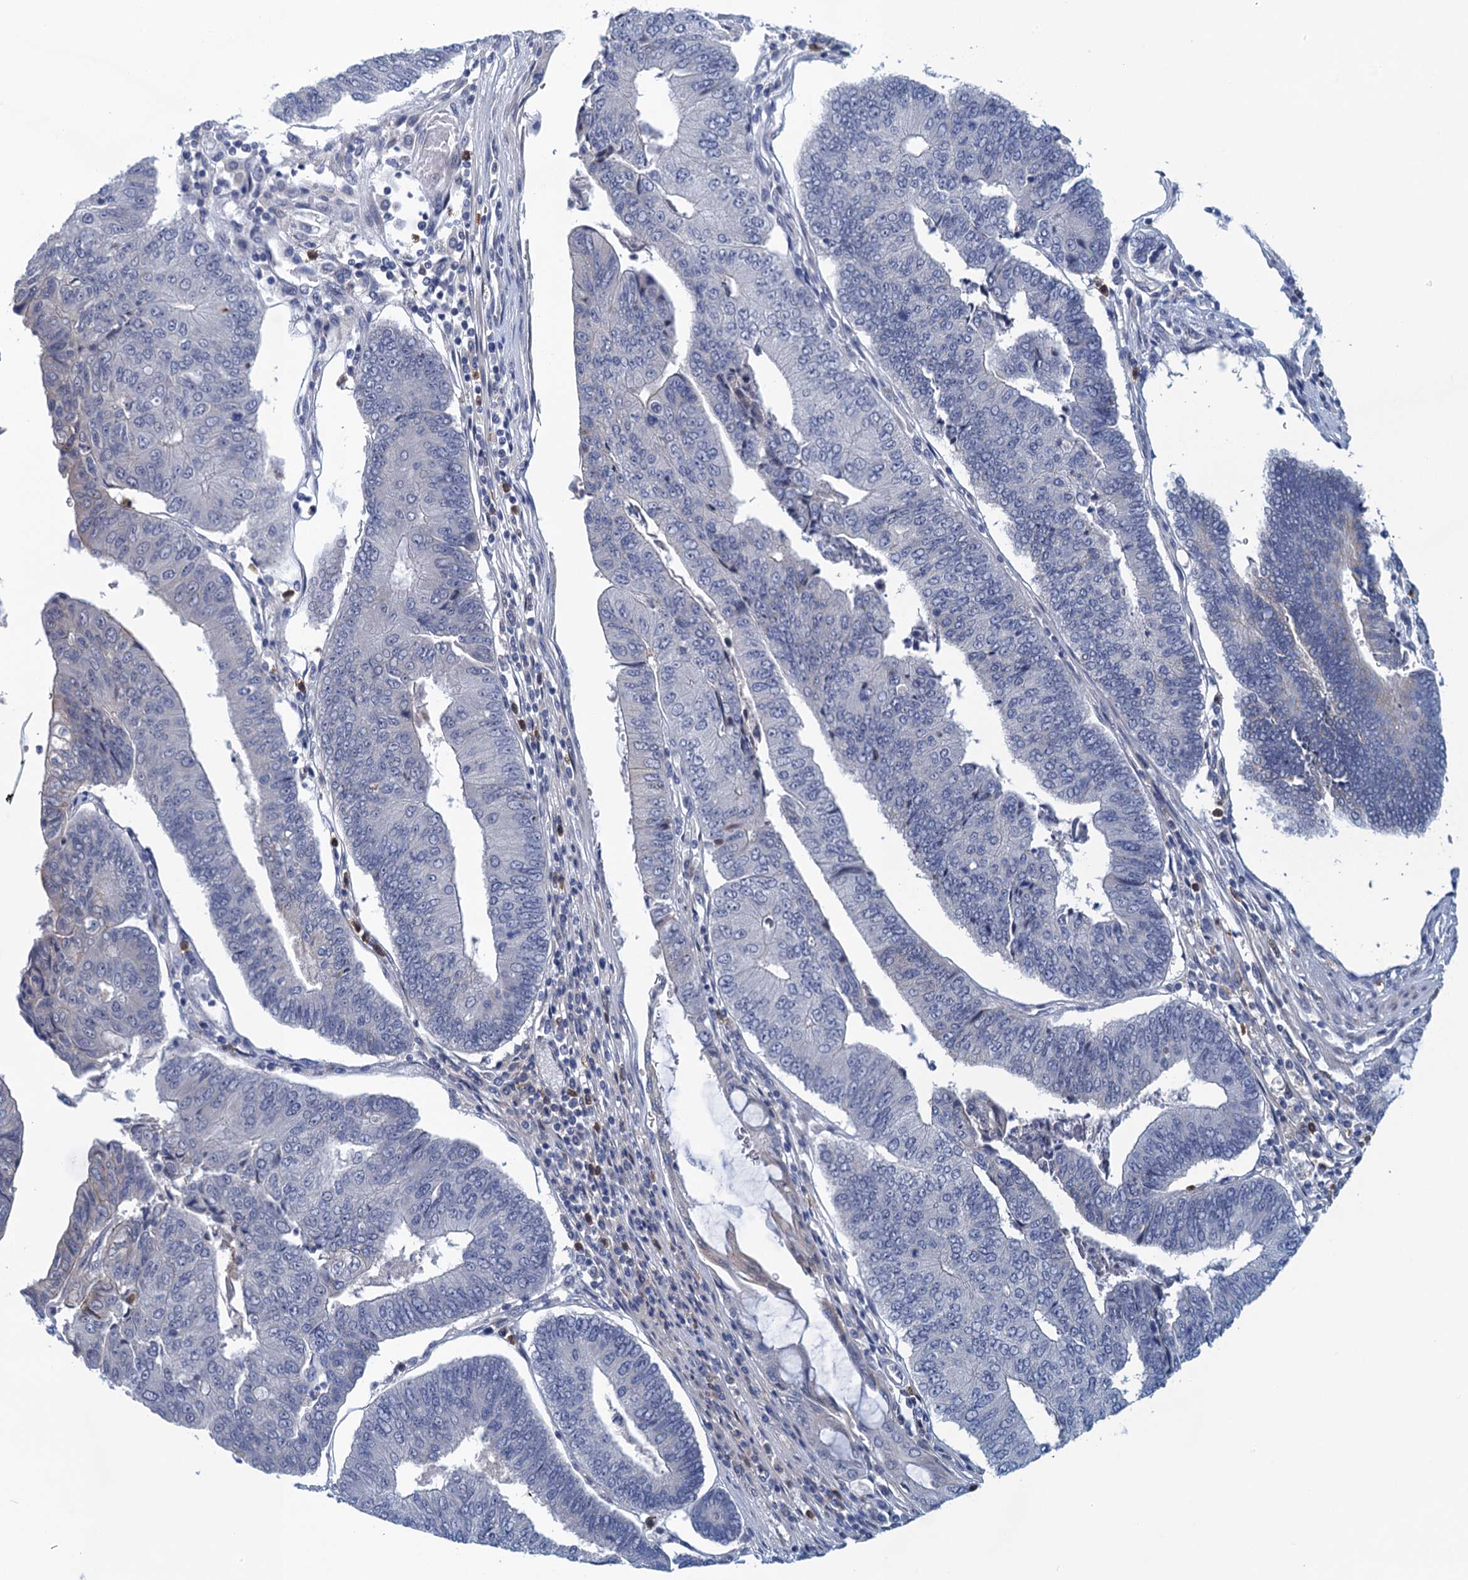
{"staining": {"intensity": "negative", "quantity": "none", "location": "none"}, "tissue": "colorectal cancer", "cell_type": "Tumor cells", "image_type": "cancer", "snomed": [{"axis": "morphology", "description": "Adenocarcinoma, NOS"}, {"axis": "topography", "description": "Colon"}], "caption": "A high-resolution micrograph shows immunohistochemistry (IHC) staining of colorectal cancer (adenocarcinoma), which demonstrates no significant positivity in tumor cells.", "gene": "SCEL", "patient": {"sex": "female", "age": 67}}